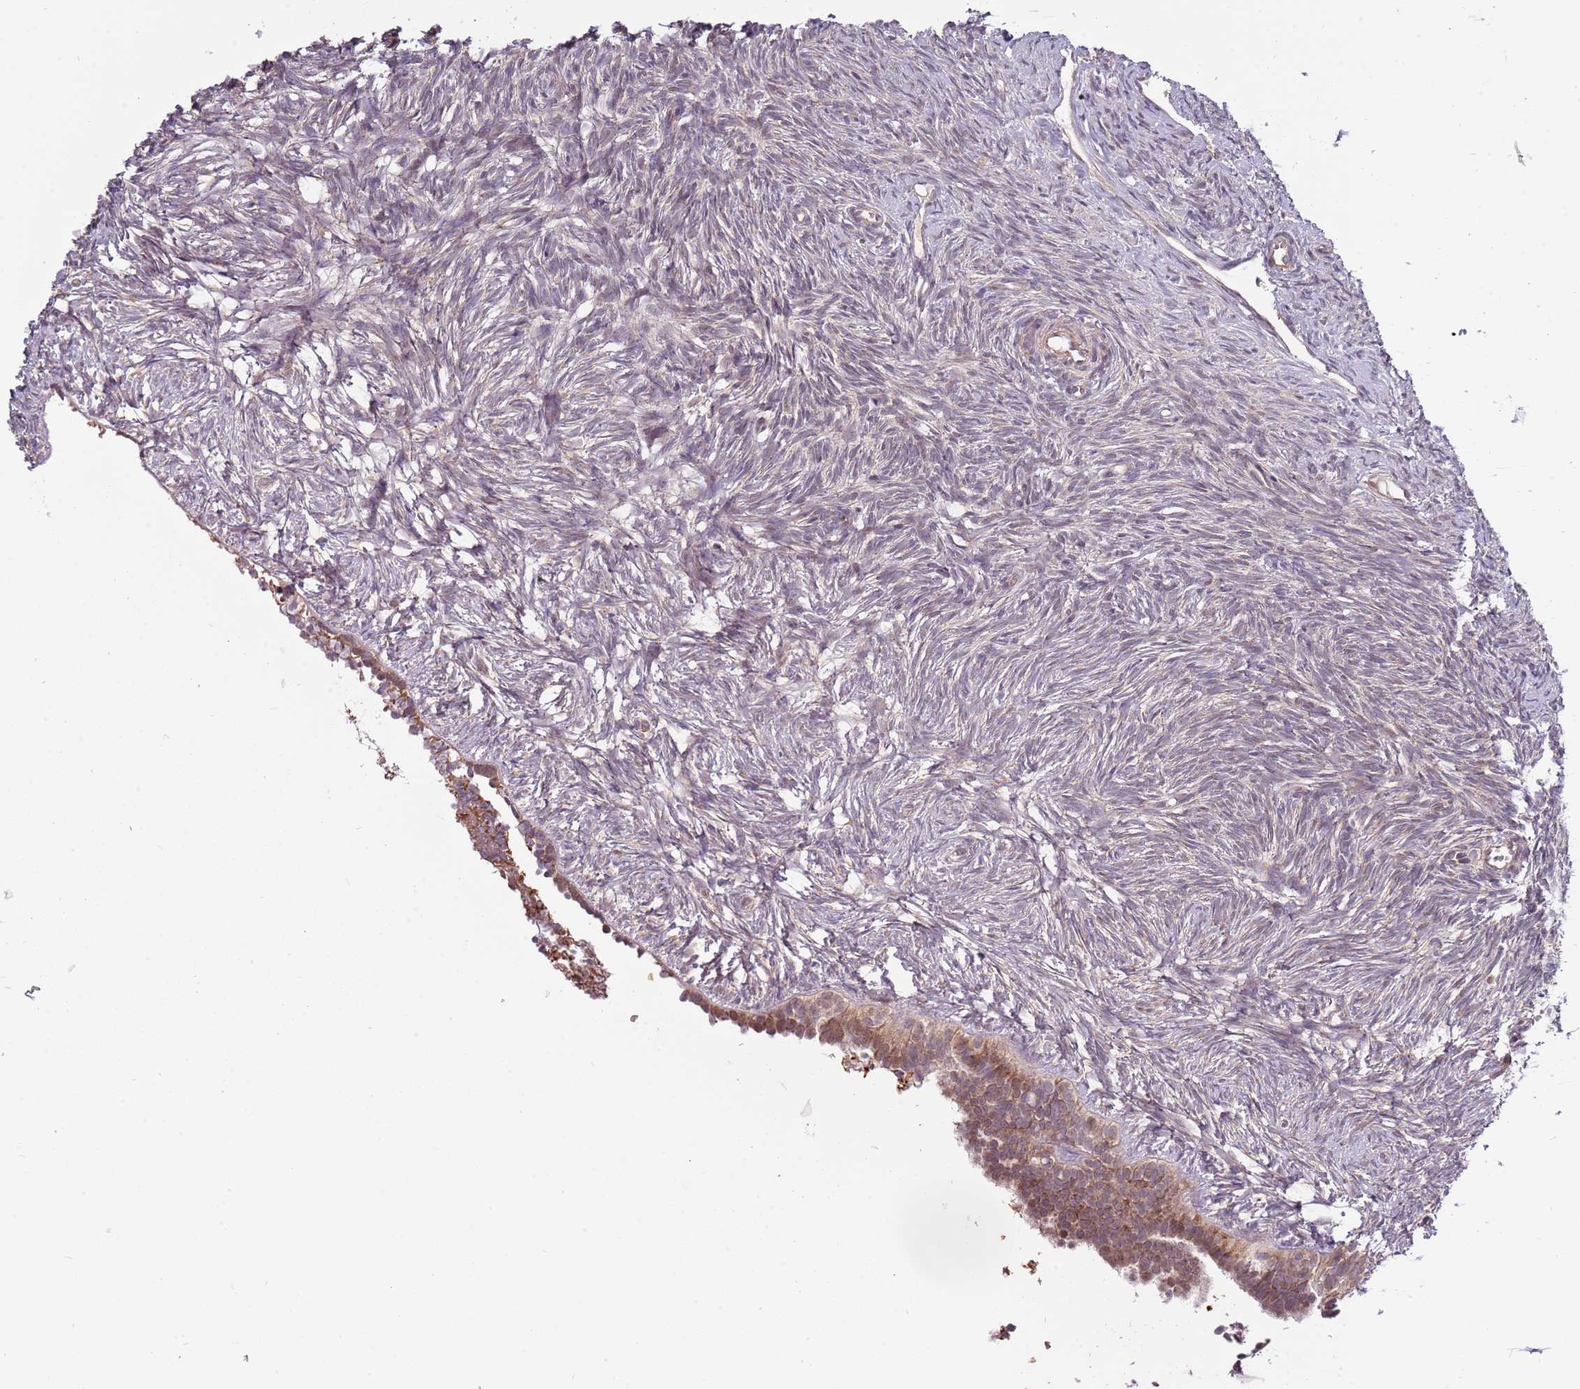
{"staining": {"intensity": "negative", "quantity": "none", "location": "none"}, "tissue": "ovary", "cell_type": "Follicle cells", "image_type": "normal", "snomed": [{"axis": "morphology", "description": "Normal tissue, NOS"}, {"axis": "topography", "description": "Ovary"}], "caption": "Immunohistochemistry (IHC) of unremarkable ovary reveals no staining in follicle cells. (Stains: DAB IHC with hematoxylin counter stain, Microscopy: brightfield microscopy at high magnification).", "gene": "RNF181", "patient": {"sex": "female", "age": 51}}